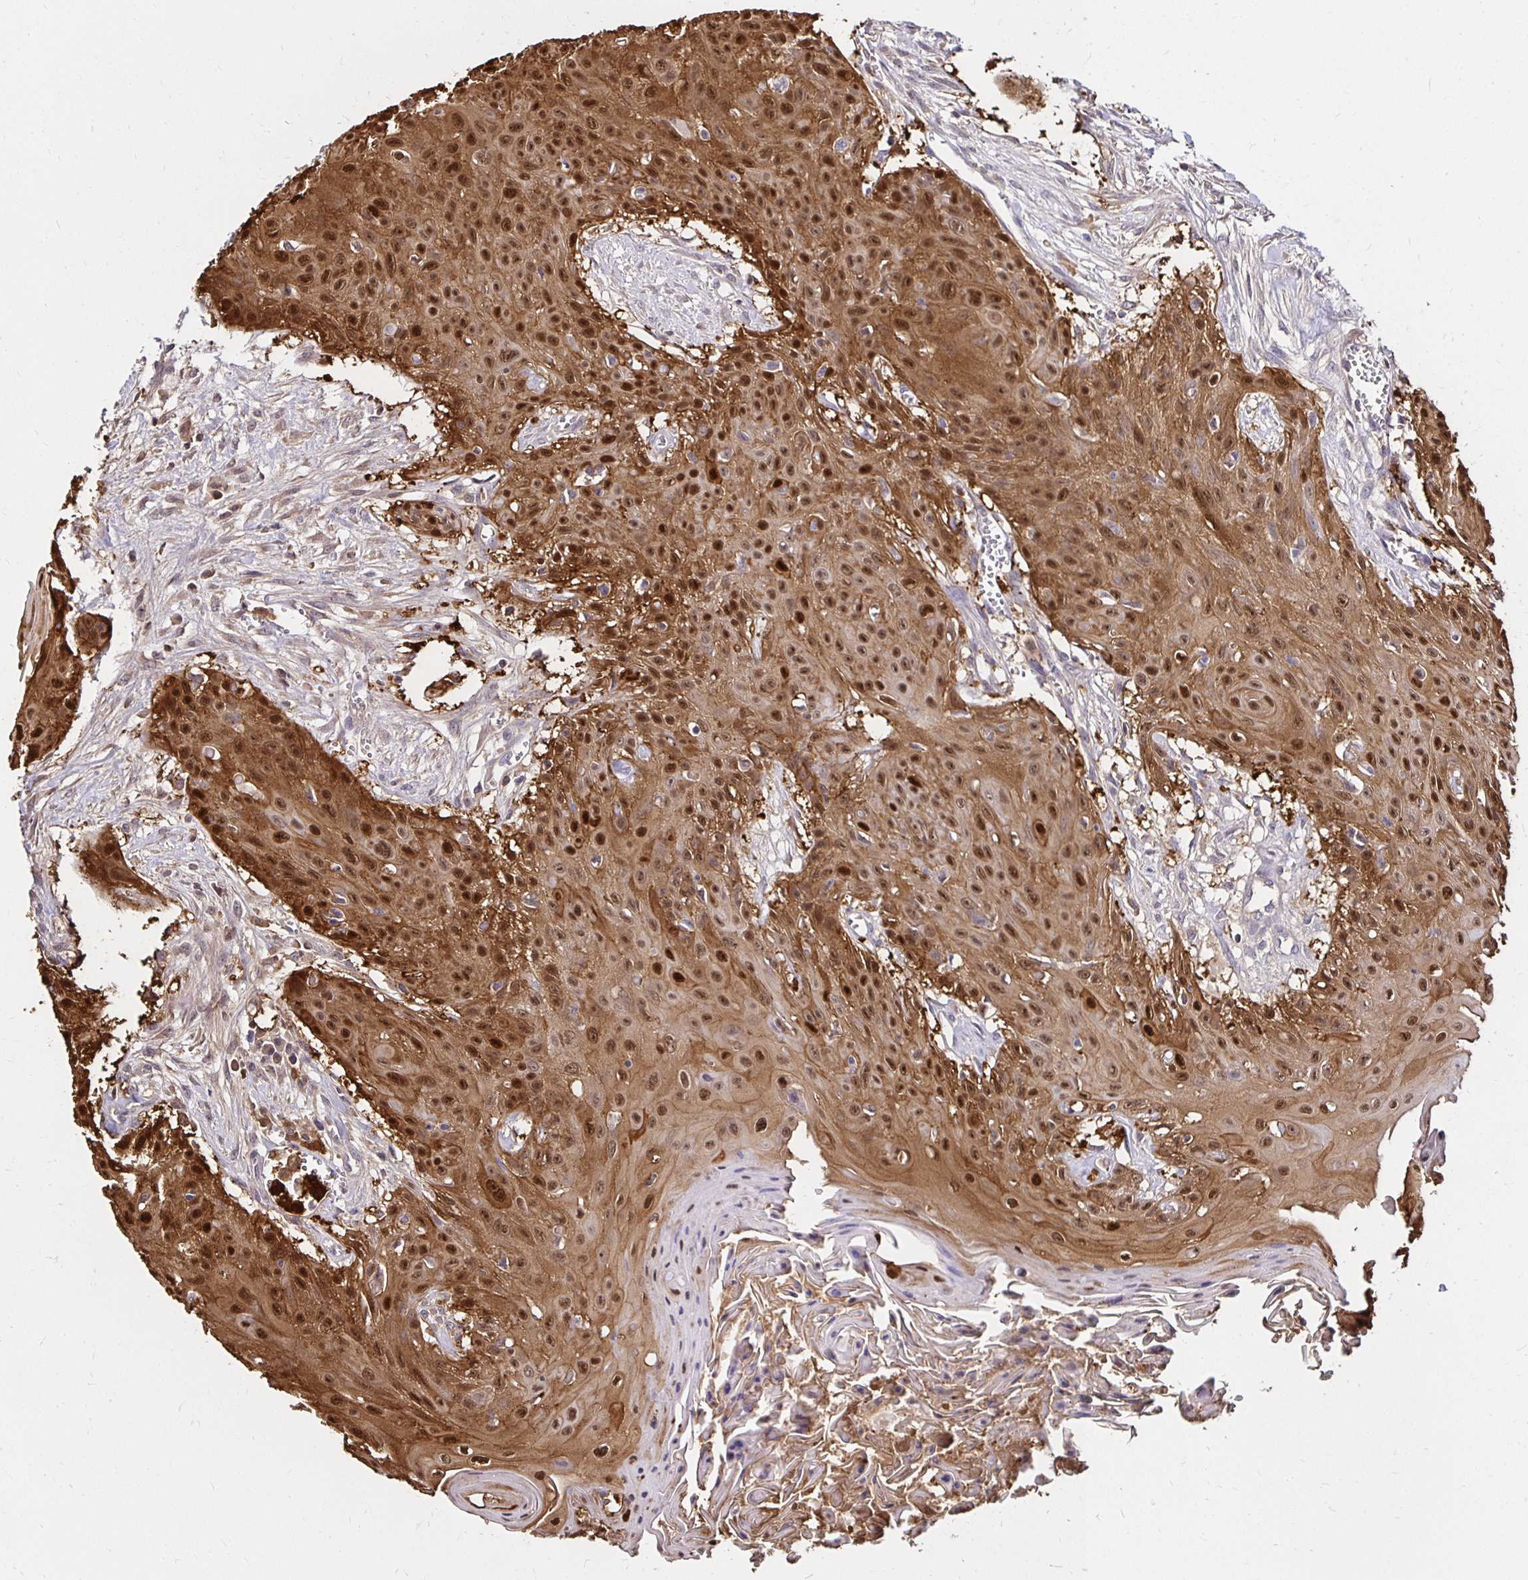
{"staining": {"intensity": "moderate", "quantity": ">75%", "location": "cytoplasmic/membranous,nuclear"}, "tissue": "head and neck cancer", "cell_type": "Tumor cells", "image_type": "cancer", "snomed": [{"axis": "morphology", "description": "Squamous cell carcinoma, NOS"}, {"axis": "topography", "description": "Lymph node"}, {"axis": "topography", "description": "Salivary gland"}, {"axis": "topography", "description": "Head-Neck"}], "caption": "An image showing moderate cytoplasmic/membranous and nuclear staining in approximately >75% of tumor cells in head and neck cancer (squamous cell carcinoma), as visualized by brown immunohistochemical staining.", "gene": "TXN", "patient": {"sex": "female", "age": 74}}